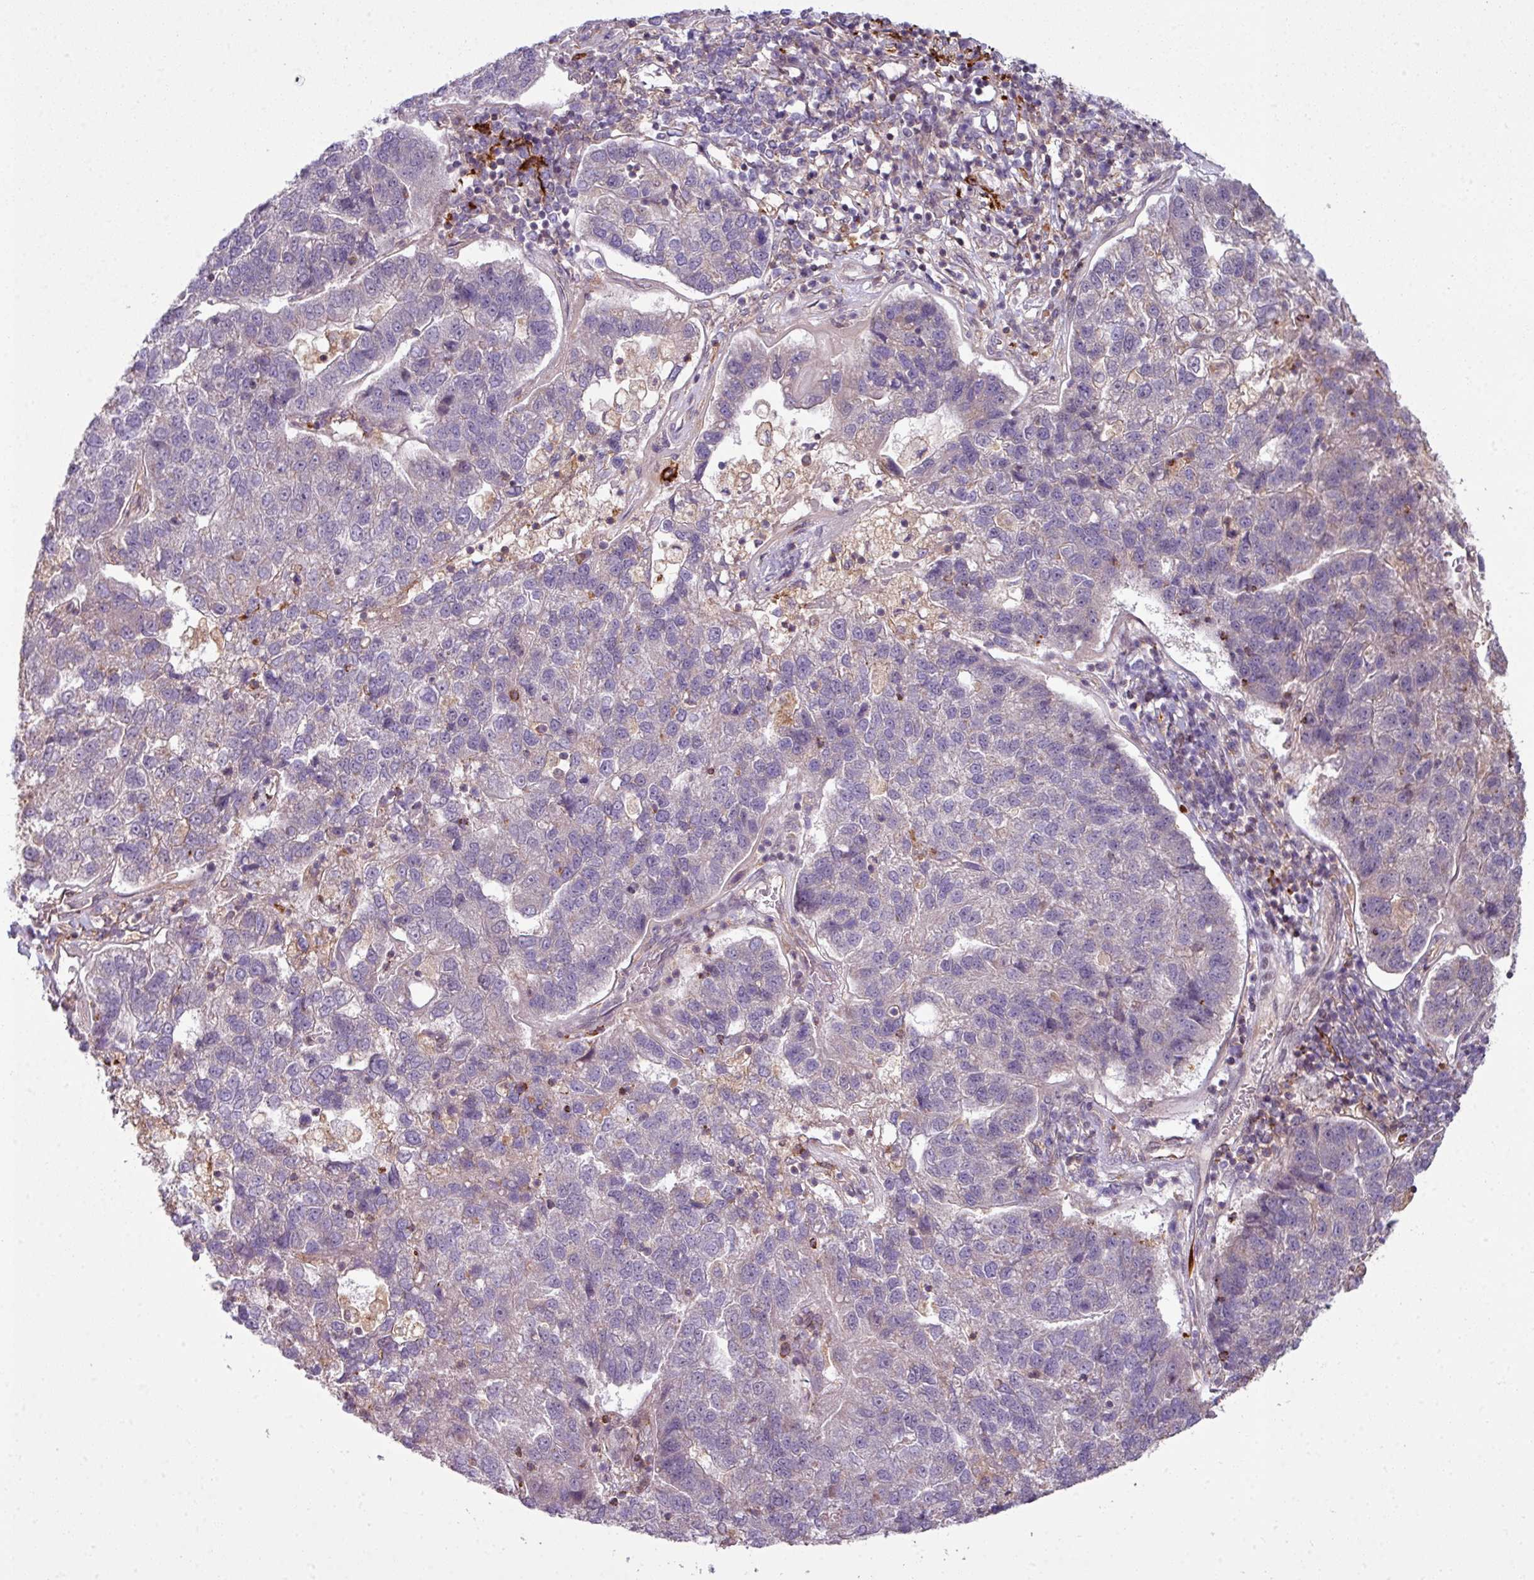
{"staining": {"intensity": "negative", "quantity": "none", "location": "none"}, "tissue": "pancreatic cancer", "cell_type": "Tumor cells", "image_type": "cancer", "snomed": [{"axis": "morphology", "description": "Adenocarcinoma, NOS"}, {"axis": "topography", "description": "Pancreas"}], "caption": "The photomicrograph shows no significant expression in tumor cells of pancreatic cancer (adenocarcinoma). (DAB (3,3'-diaminobenzidine) immunohistochemistry, high magnification).", "gene": "ZC2HC1C", "patient": {"sex": "female", "age": 61}}